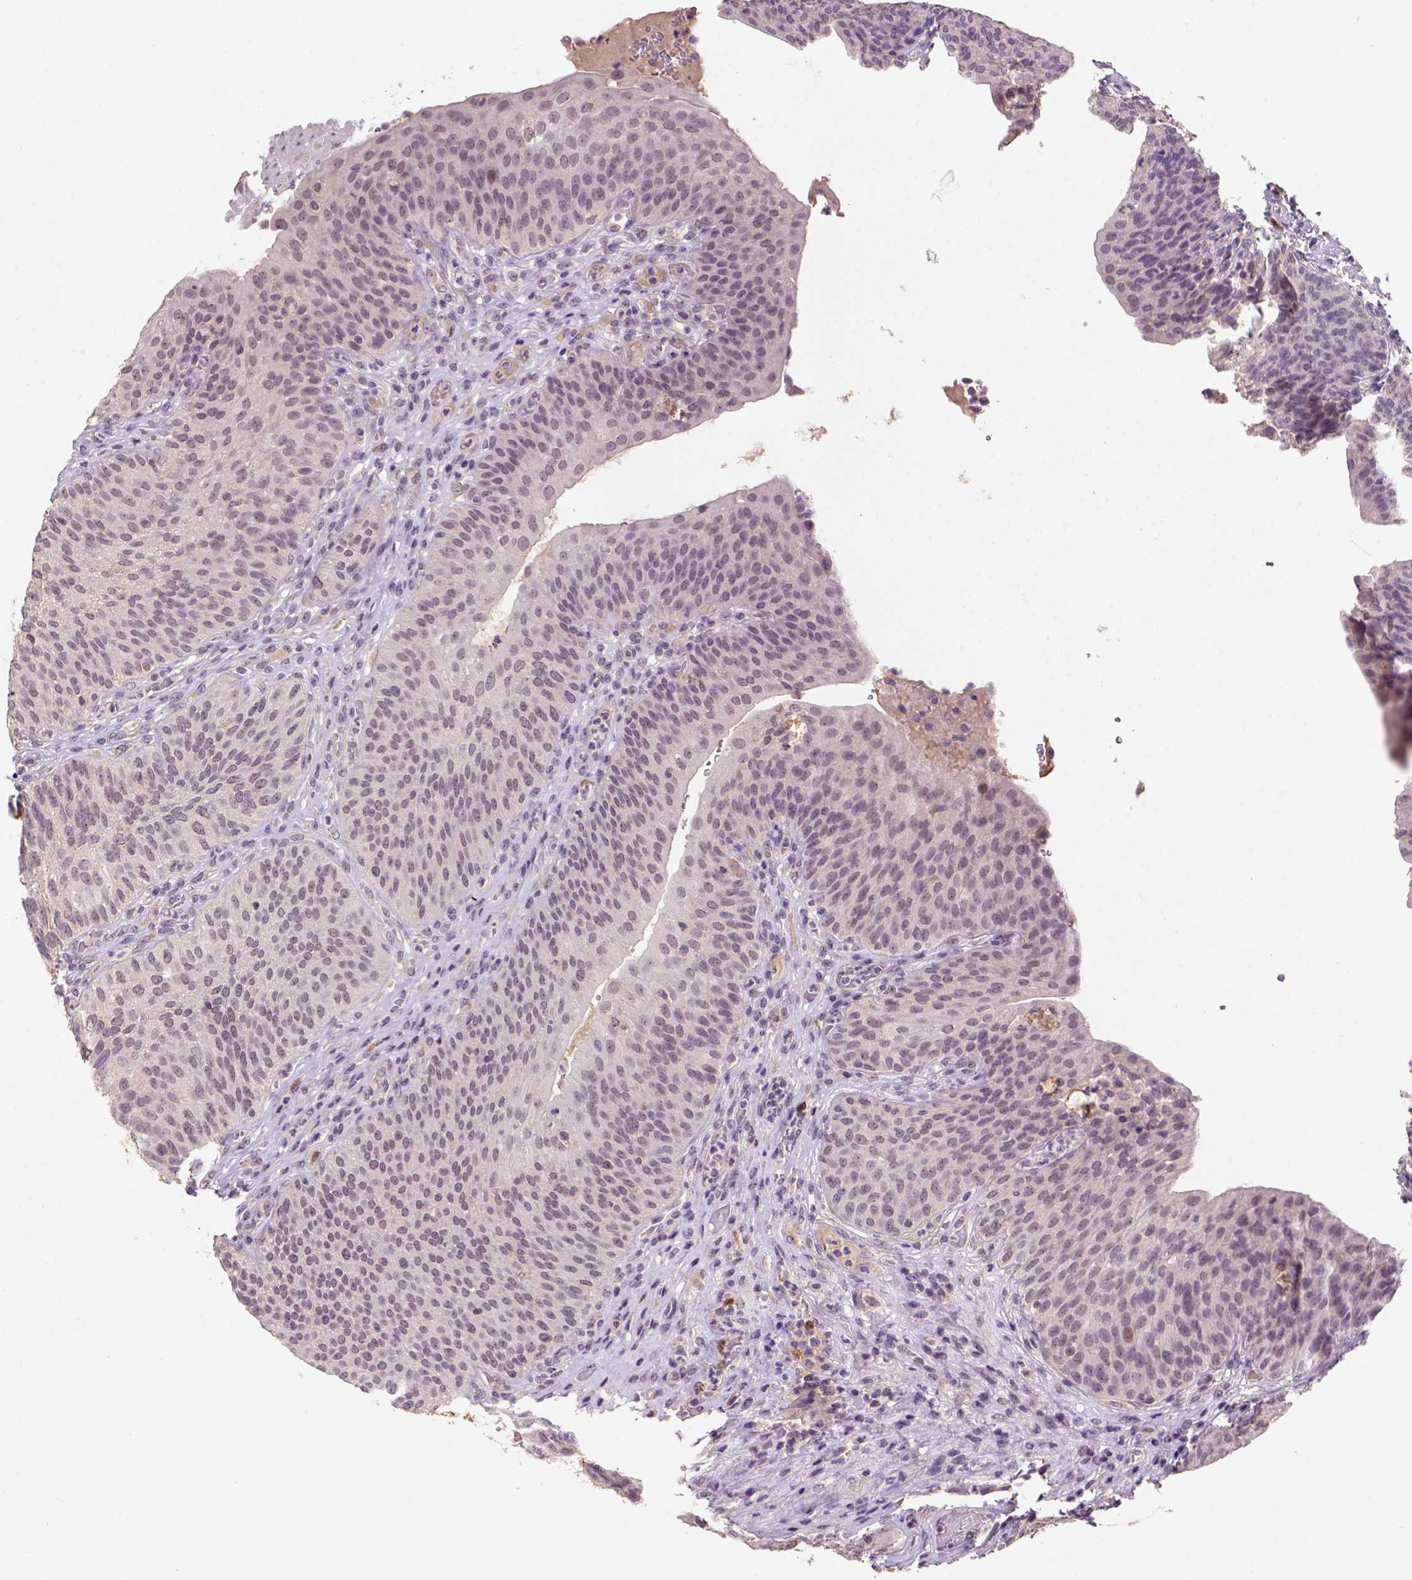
{"staining": {"intensity": "weak", "quantity": ">75%", "location": "cytoplasmic/membranous,nuclear"}, "tissue": "urinary bladder", "cell_type": "Urothelial cells", "image_type": "normal", "snomed": [{"axis": "morphology", "description": "Normal tissue, NOS"}, {"axis": "topography", "description": "Urinary bladder"}, {"axis": "topography", "description": "Peripheral nerve tissue"}], "caption": "Urinary bladder stained with DAB (3,3'-diaminobenzidine) IHC shows low levels of weak cytoplasmic/membranous,nuclear staining in approximately >75% of urothelial cells.", "gene": "SCML4", "patient": {"sex": "male", "age": 66}}